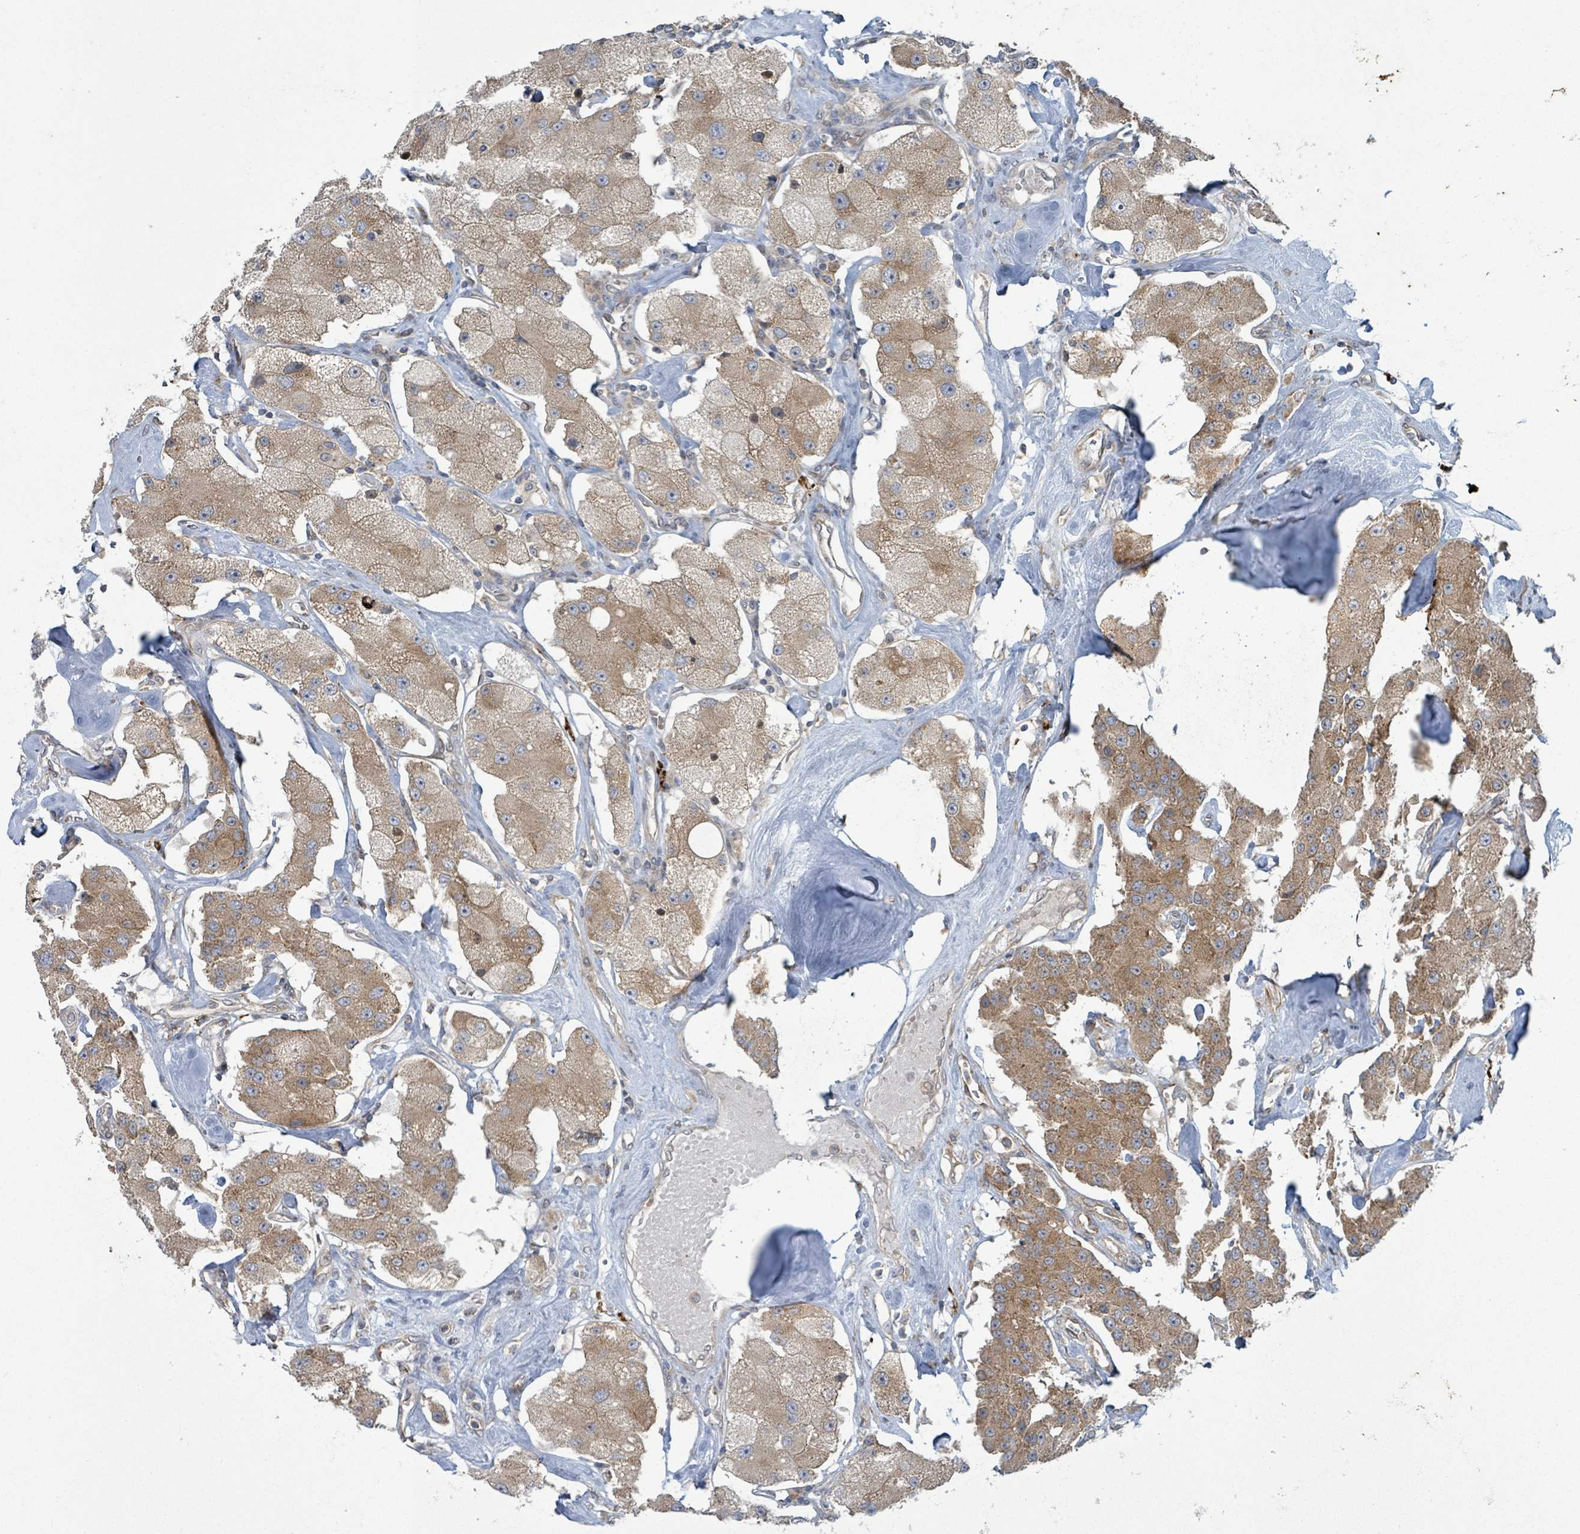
{"staining": {"intensity": "moderate", "quantity": ">75%", "location": "cytoplasmic/membranous"}, "tissue": "carcinoid", "cell_type": "Tumor cells", "image_type": "cancer", "snomed": [{"axis": "morphology", "description": "Carcinoid, malignant, NOS"}, {"axis": "topography", "description": "Pancreas"}], "caption": "The image exhibits immunohistochemical staining of carcinoid (malignant). There is moderate cytoplasmic/membranous positivity is present in about >75% of tumor cells.", "gene": "OR51E1", "patient": {"sex": "male", "age": 41}}